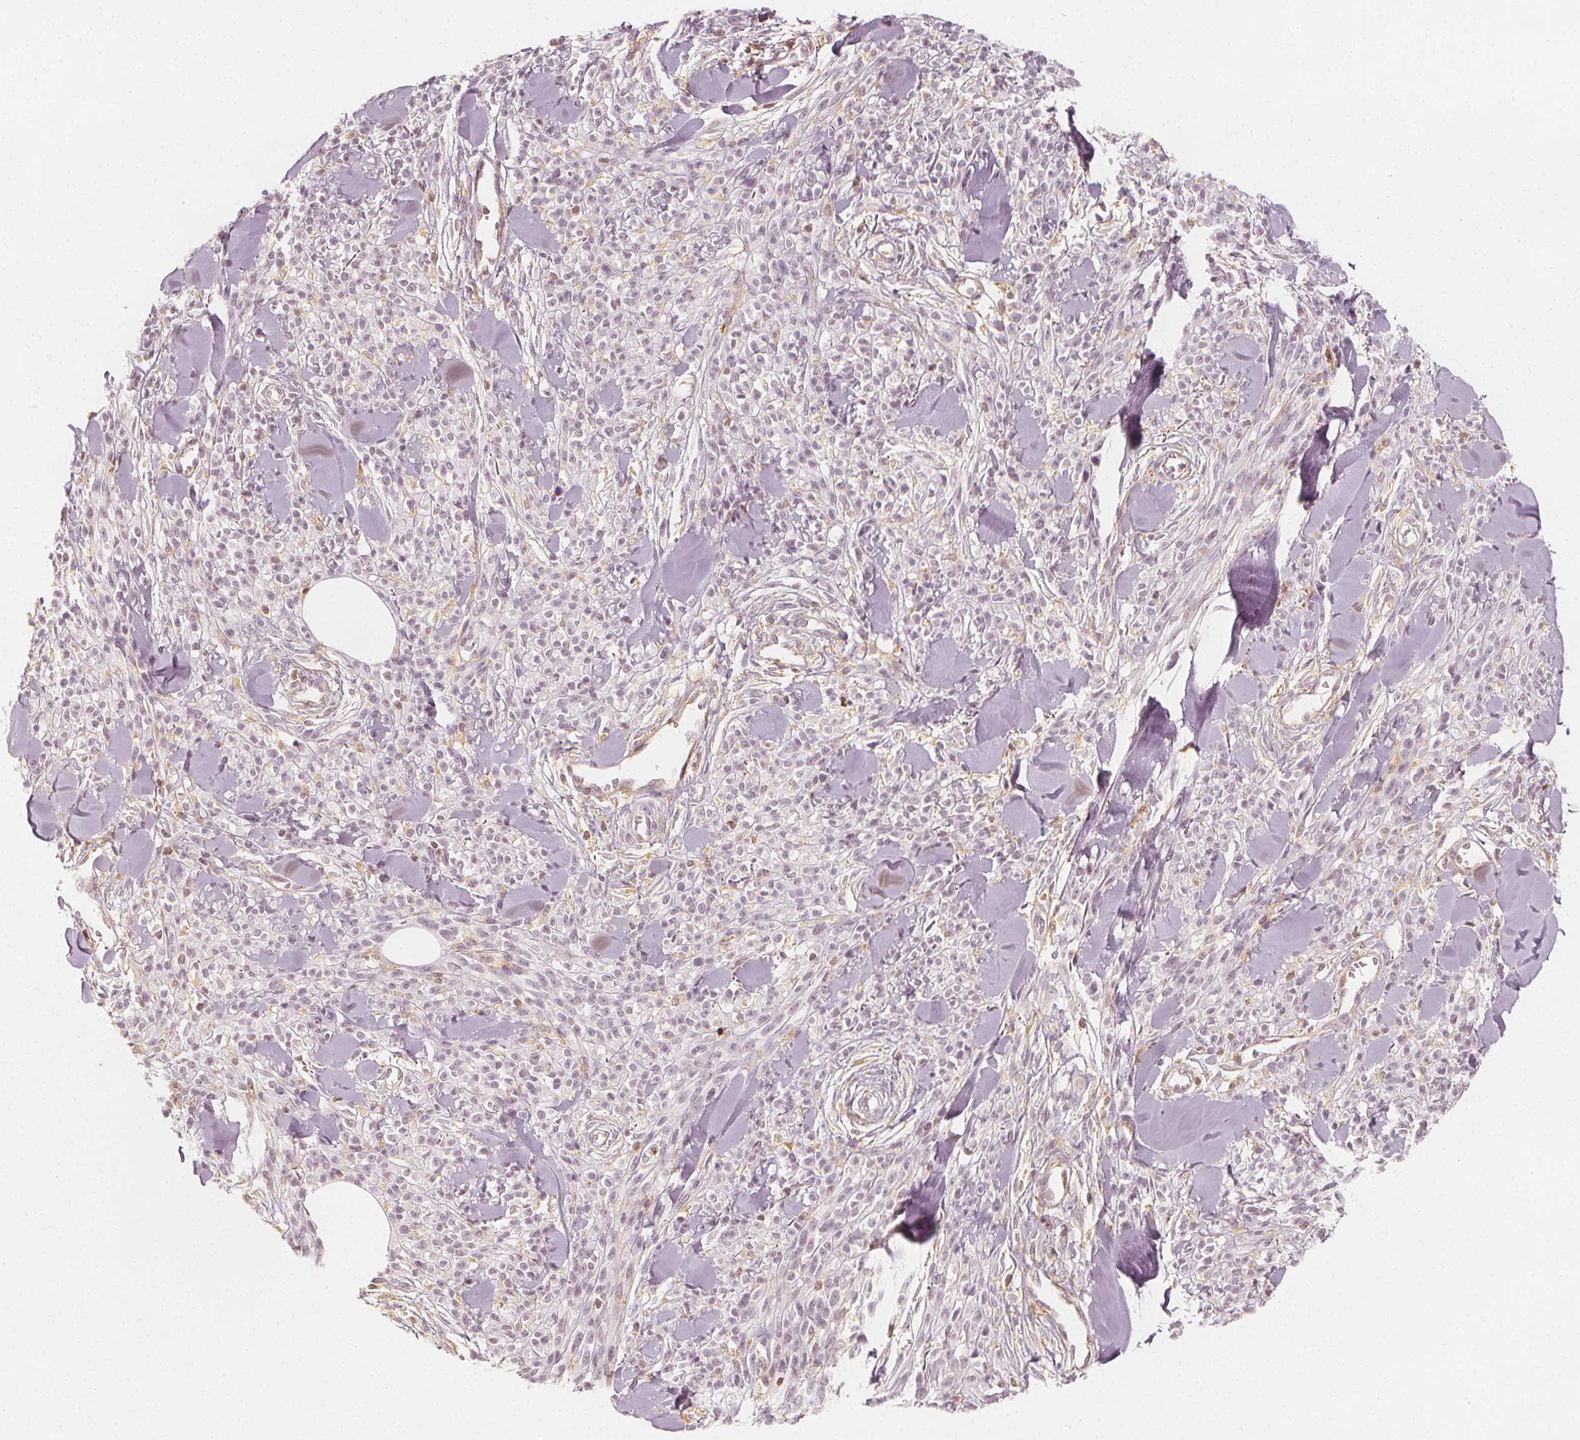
{"staining": {"intensity": "negative", "quantity": "none", "location": "none"}, "tissue": "melanoma", "cell_type": "Tumor cells", "image_type": "cancer", "snomed": [{"axis": "morphology", "description": "Malignant melanoma, NOS"}, {"axis": "topography", "description": "Skin"}, {"axis": "topography", "description": "Skin of trunk"}], "caption": "A high-resolution image shows IHC staining of melanoma, which displays no significant expression in tumor cells.", "gene": "ARHGAP26", "patient": {"sex": "male", "age": 74}}